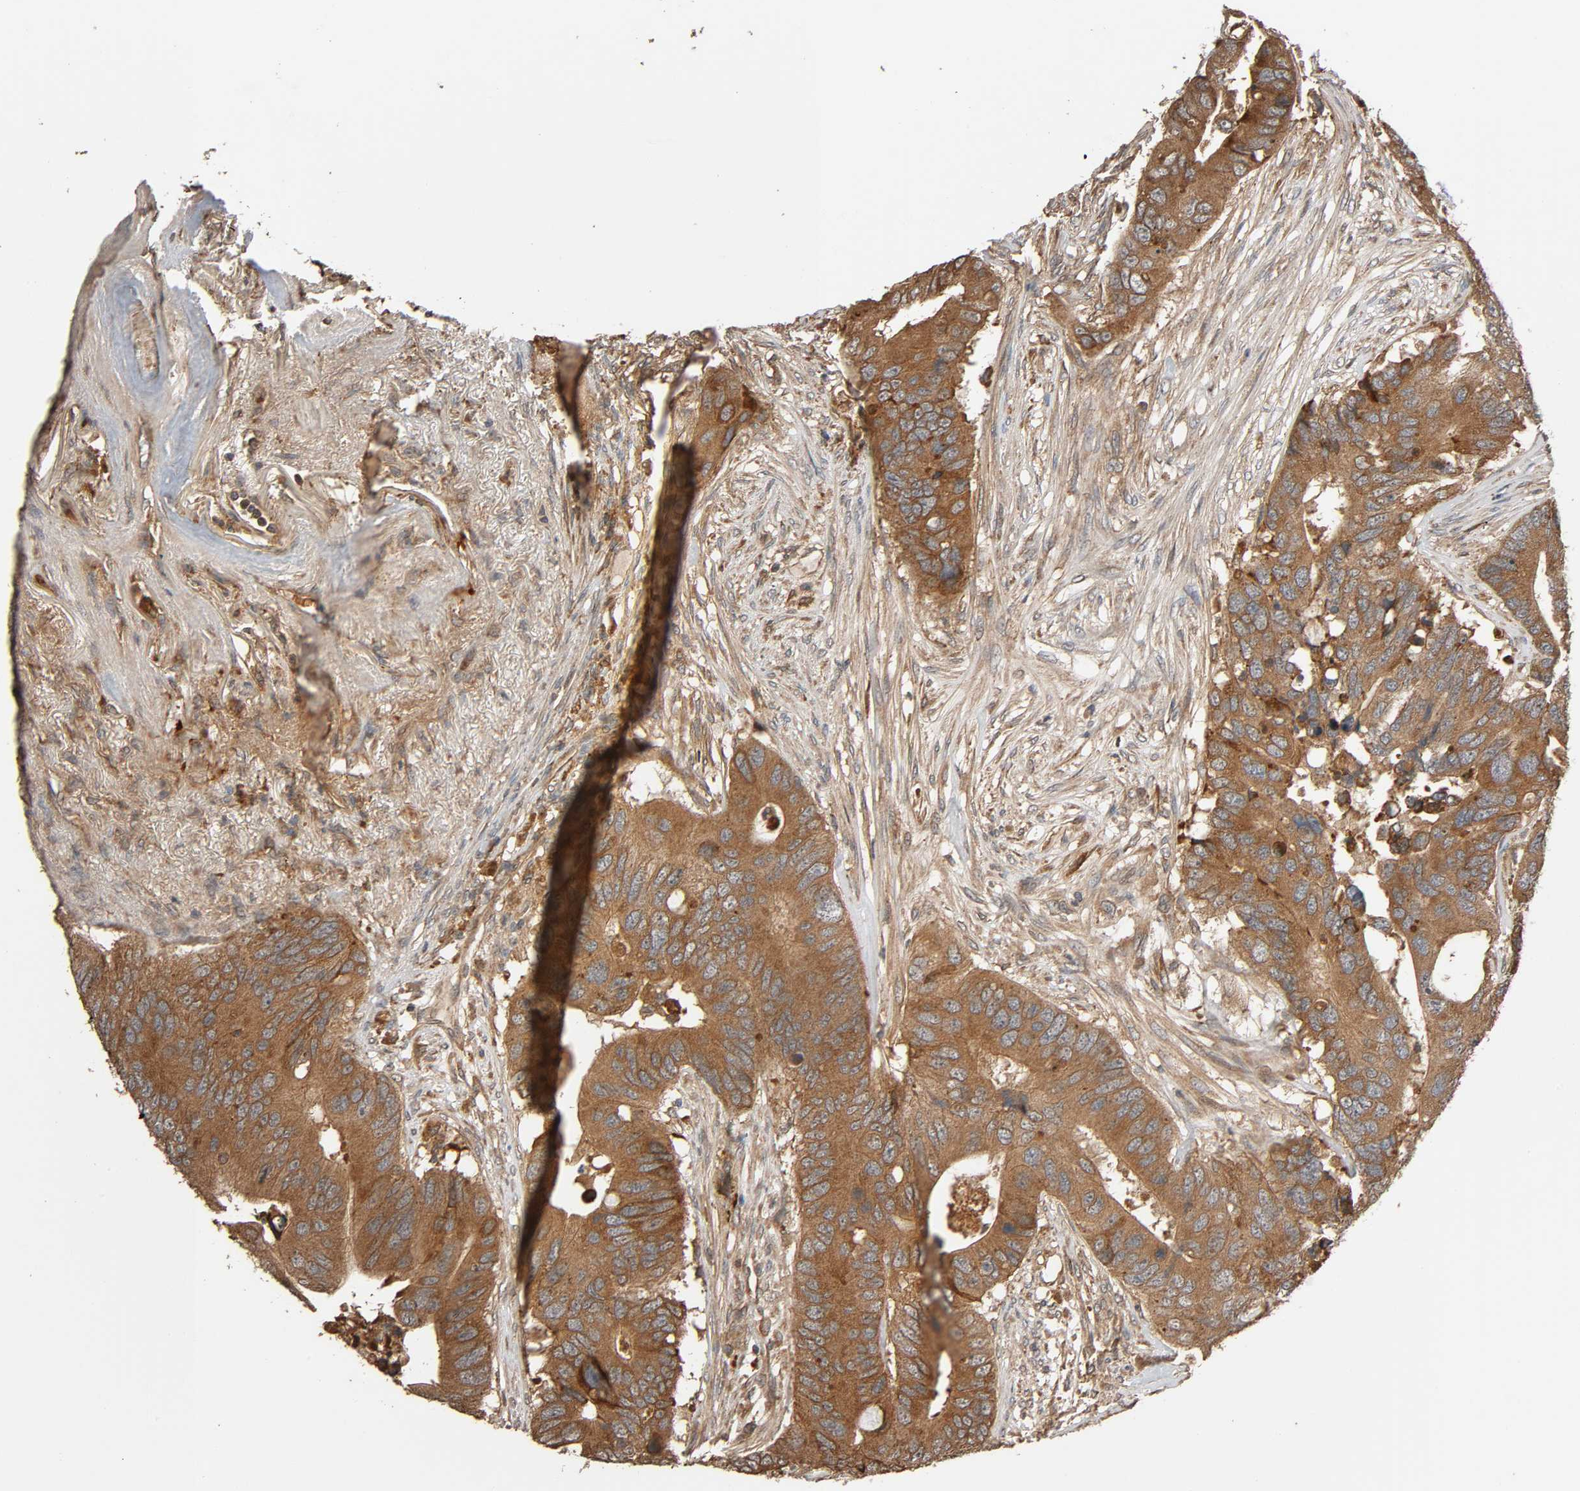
{"staining": {"intensity": "moderate", "quantity": ">75%", "location": "cytoplasmic/membranous"}, "tissue": "colorectal cancer", "cell_type": "Tumor cells", "image_type": "cancer", "snomed": [{"axis": "morphology", "description": "Adenocarcinoma, NOS"}, {"axis": "topography", "description": "Colon"}], "caption": "Colorectal cancer (adenocarcinoma) was stained to show a protein in brown. There is medium levels of moderate cytoplasmic/membranous positivity in approximately >75% of tumor cells.", "gene": "MAP3K8", "patient": {"sex": "male", "age": 71}}